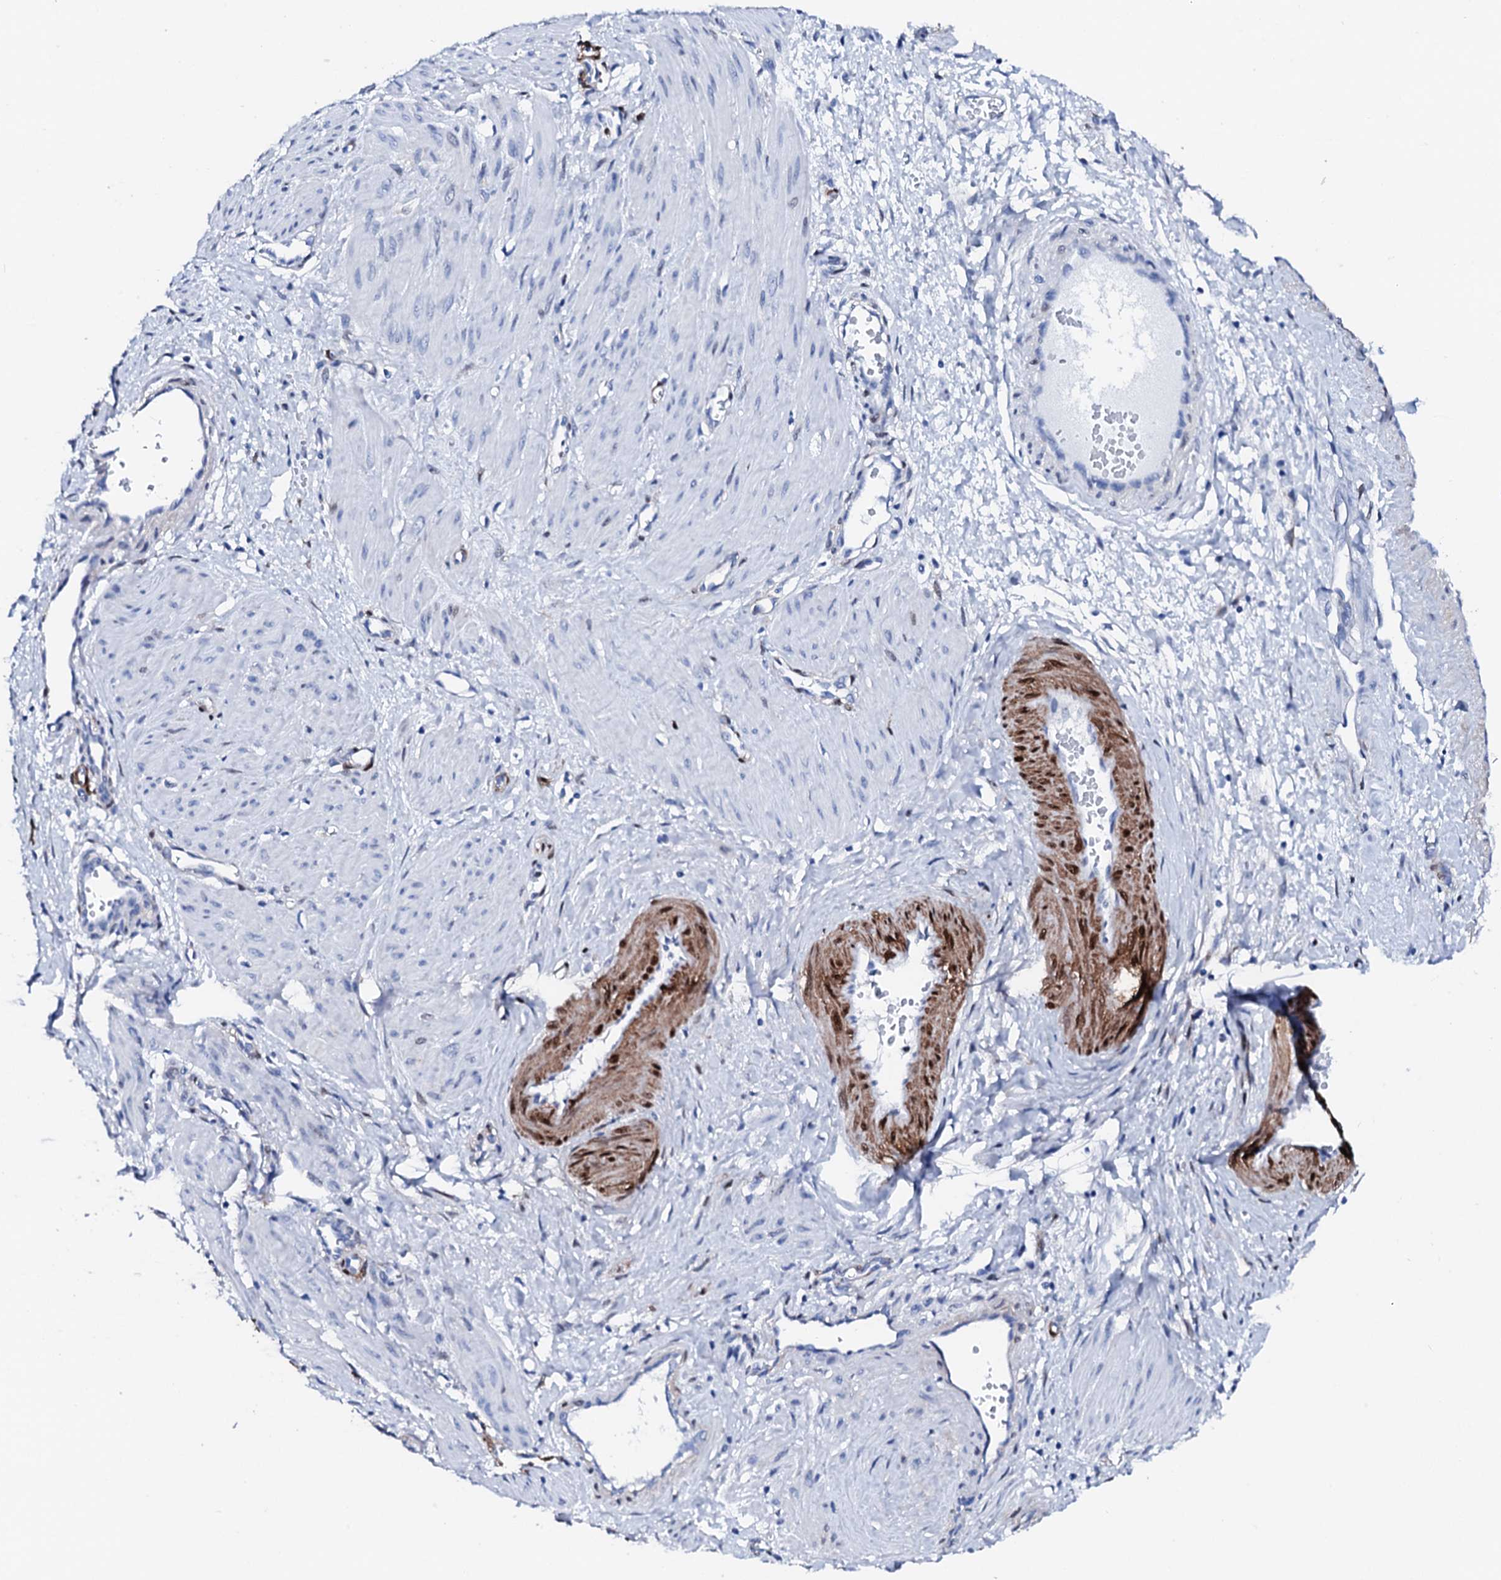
{"staining": {"intensity": "moderate", "quantity": "<25%", "location": "cytoplasmic/membranous,nuclear"}, "tissue": "smooth muscle", "cell_type": "Smooth muscle cells", "image_type": "normal", "snomed": [{"axis": "morphology", "description": "Normal tissue, NOS"}, {"axis": "topography", "description": "Endometrium"}], "caption": "Protein expression analysis of normal smooth muscle reveals moderate cytoplasmic/membranous,nuclear positivity in about <25% of smooth muscle cells.", "gene": "NRIP2", "patient": {"sex": "female", "age": 33}}